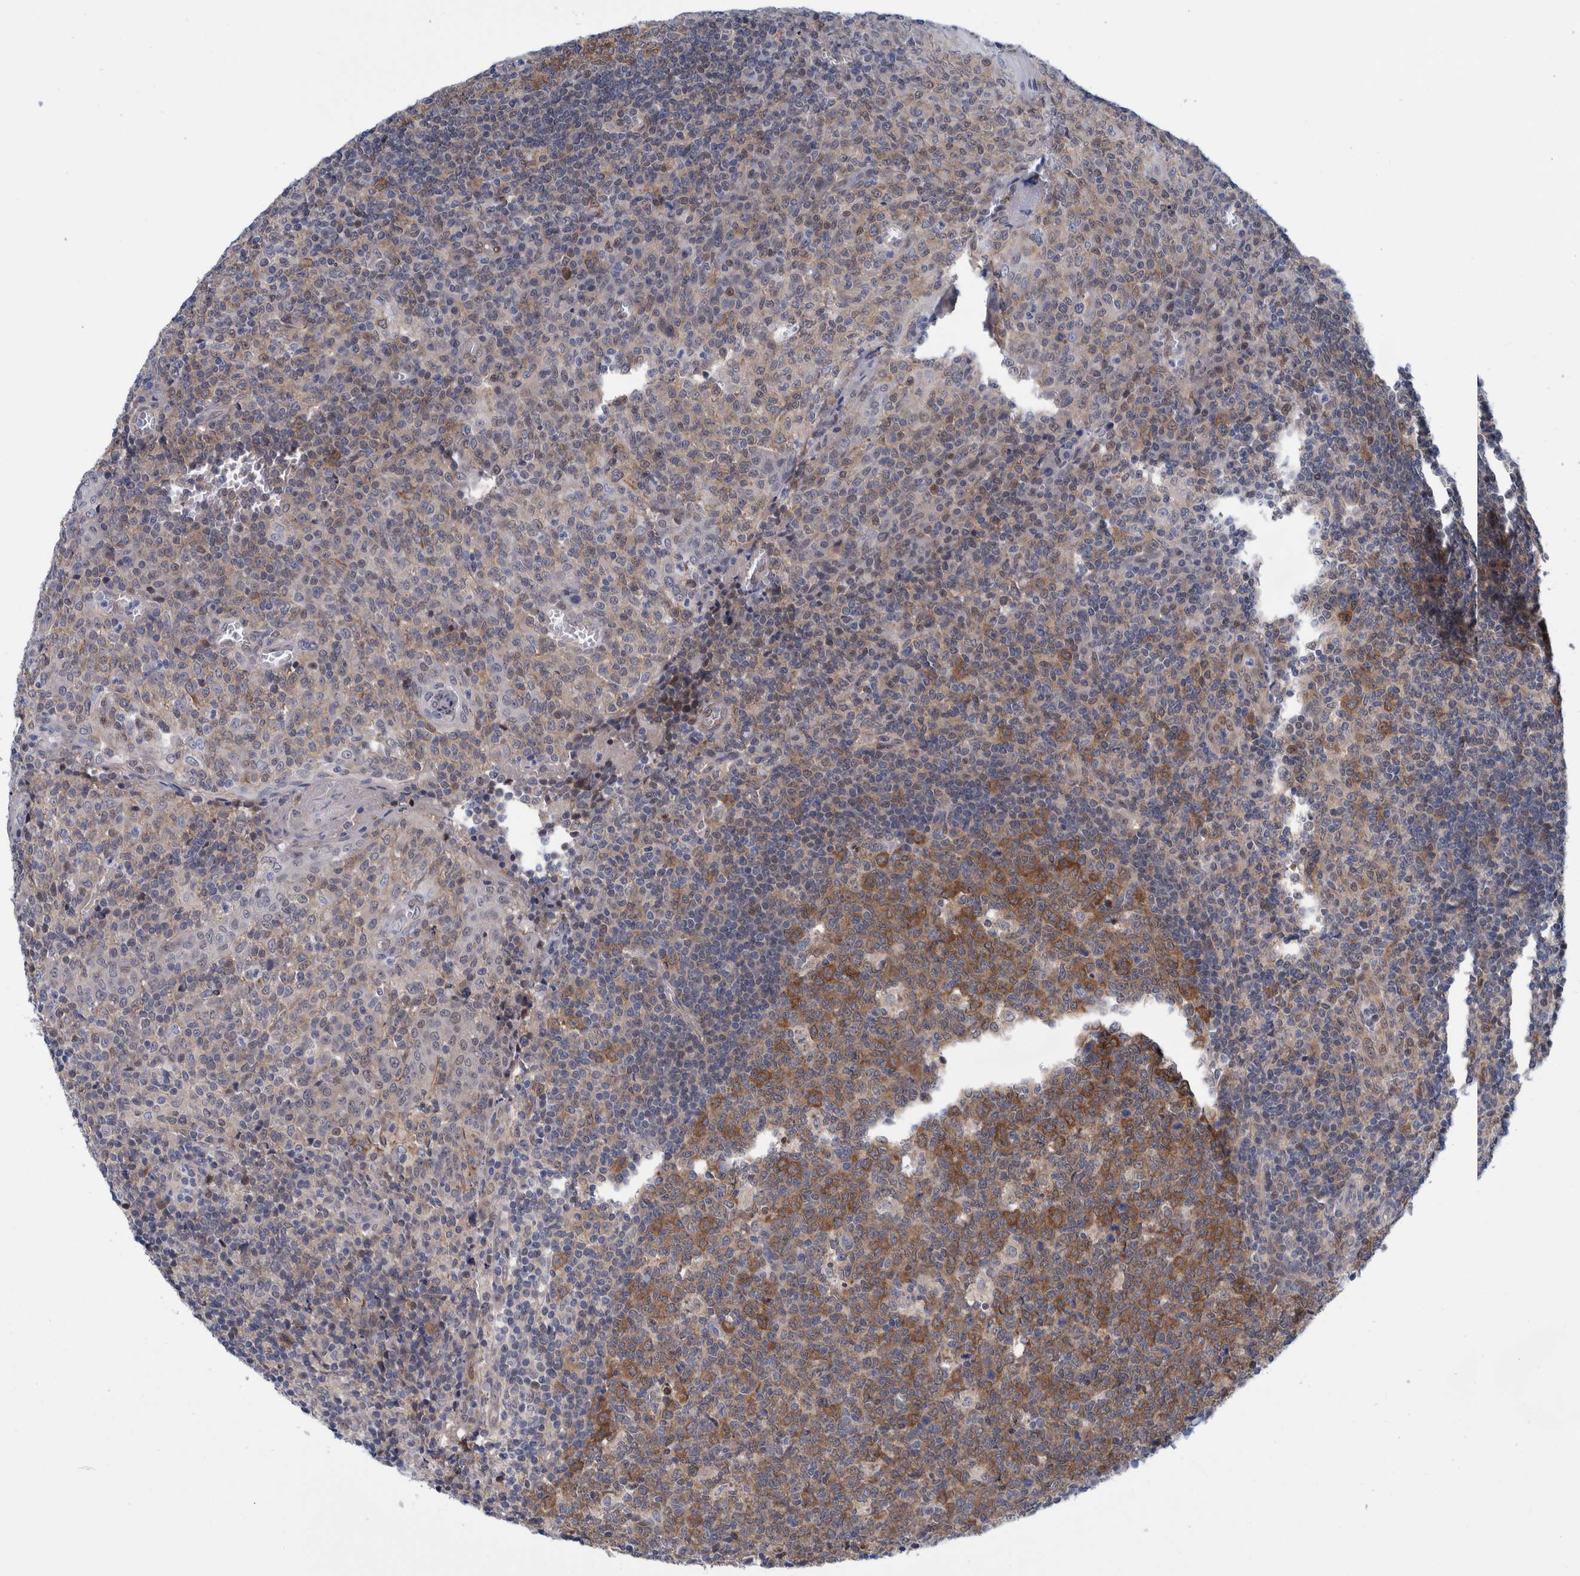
{"staining": {"intensity": "moderate", "quantity": ">75%", "location": "cytoplasmic/membranous"}, "tissue": "tonsil", "cell_type": "Germinal center cells", "image_type": "normal", "snomed": [{"axis": "morphology", "description": "Normal tissue, NOS"}, {"axis": "topography", "description": "Tonsil"}], "caption": "DAB immunohistochemical staining of benign human tonsil exhibits moderate cytoplasmic/membranous protein expression in approximately >75% of germinal center cells.", "gene": "PFAS", "patient": {"sex": "female", "age": 19}}